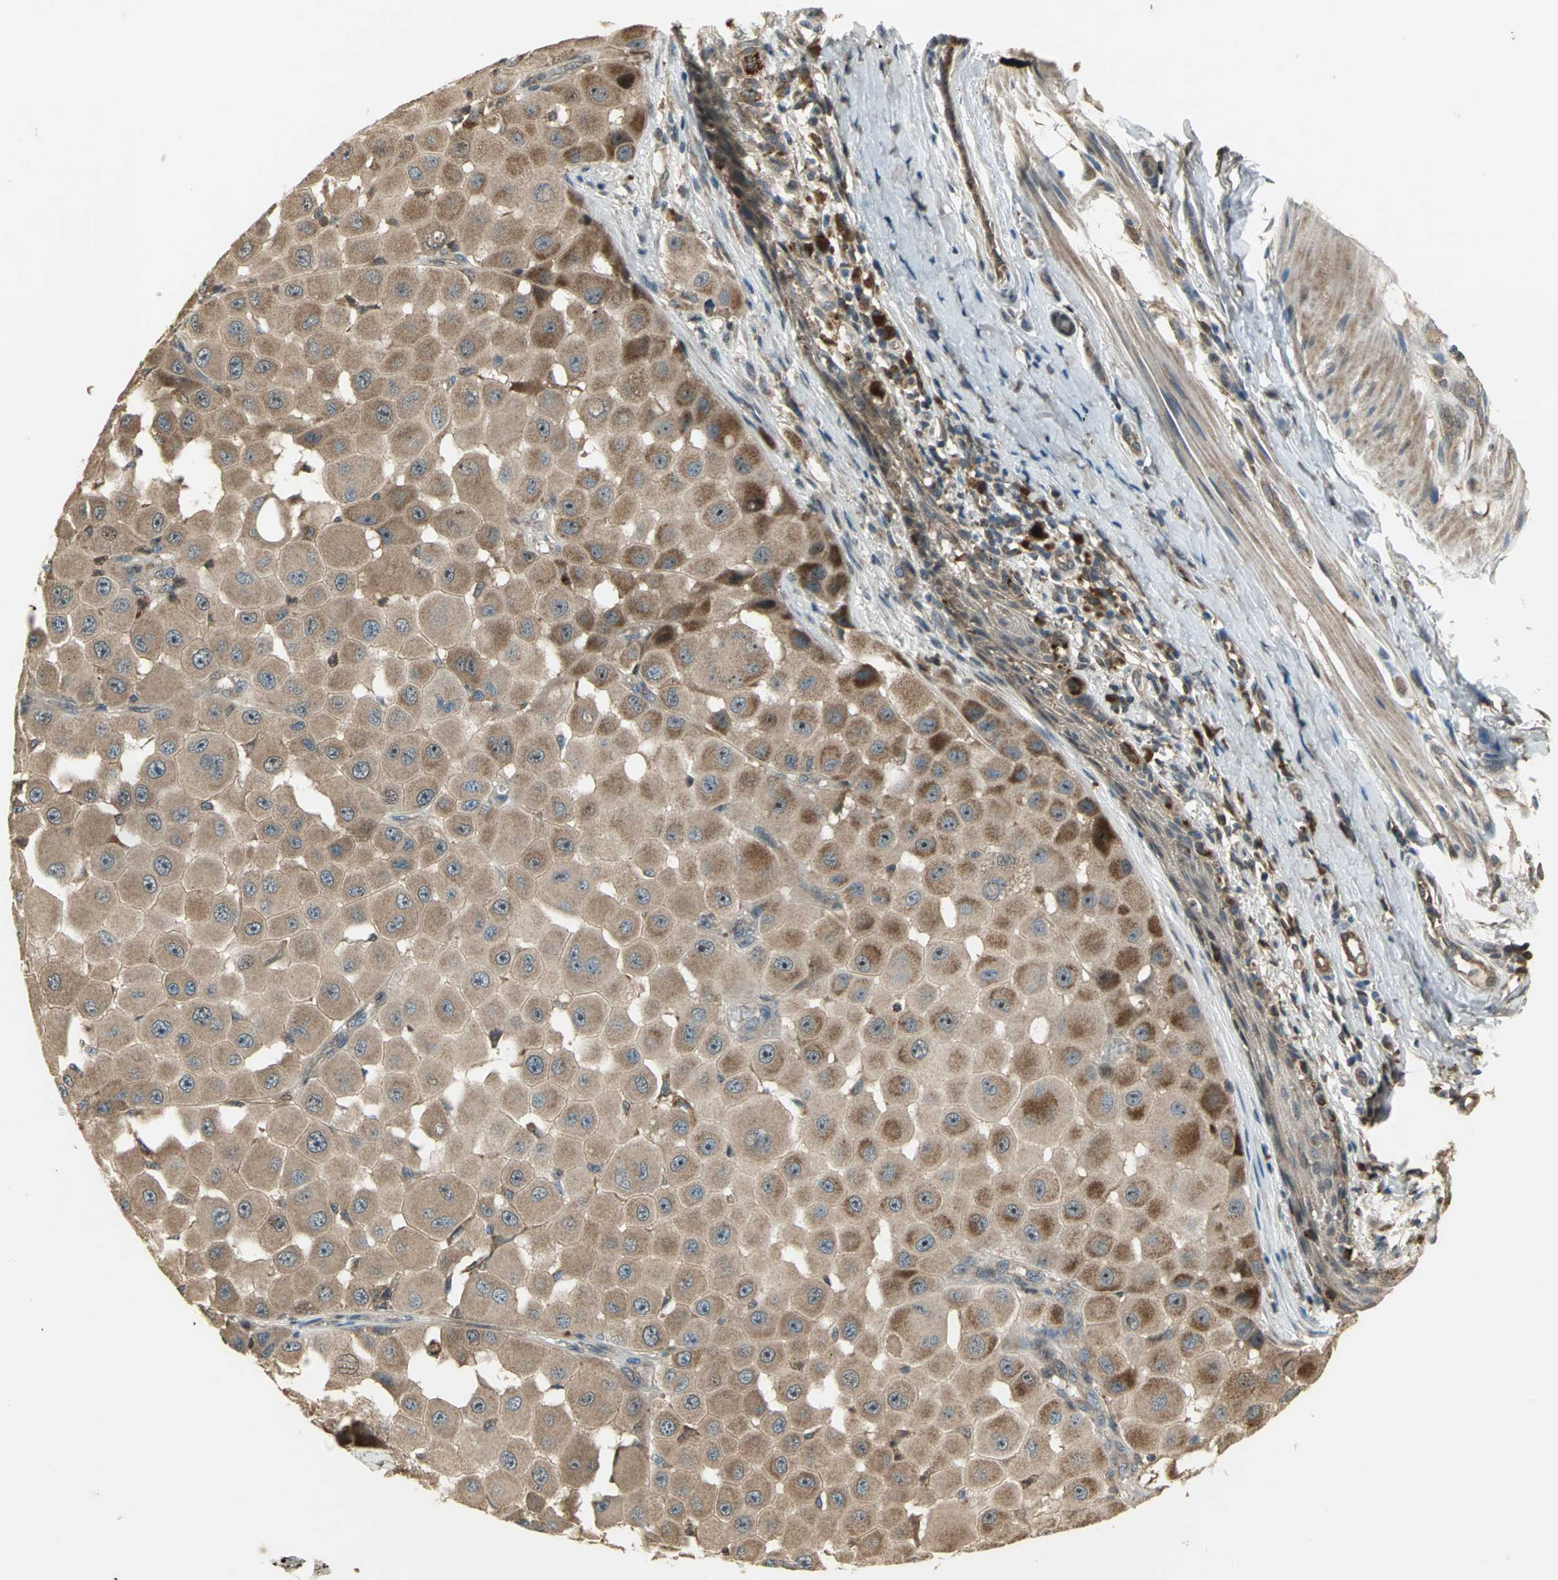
{"staining": {"intensity": "strong", "quantity": ">75%", "location": "cytoplasmic/membranous,nuclear"}, "tissue": "melanoma", "cell_type": "Tumor cells", "image_type": "cancer", "snomed": [{"axis": "morphology", "description": "Malignant melanoma, NOS"}, {"axis": "topography", "description": "Skin"}], "caption": "Human malignant melanoma stained with a protein marker displays strong staining in tumor cells.", "gene": "AMT", "patient": {"sex": "female", "age": 81}}